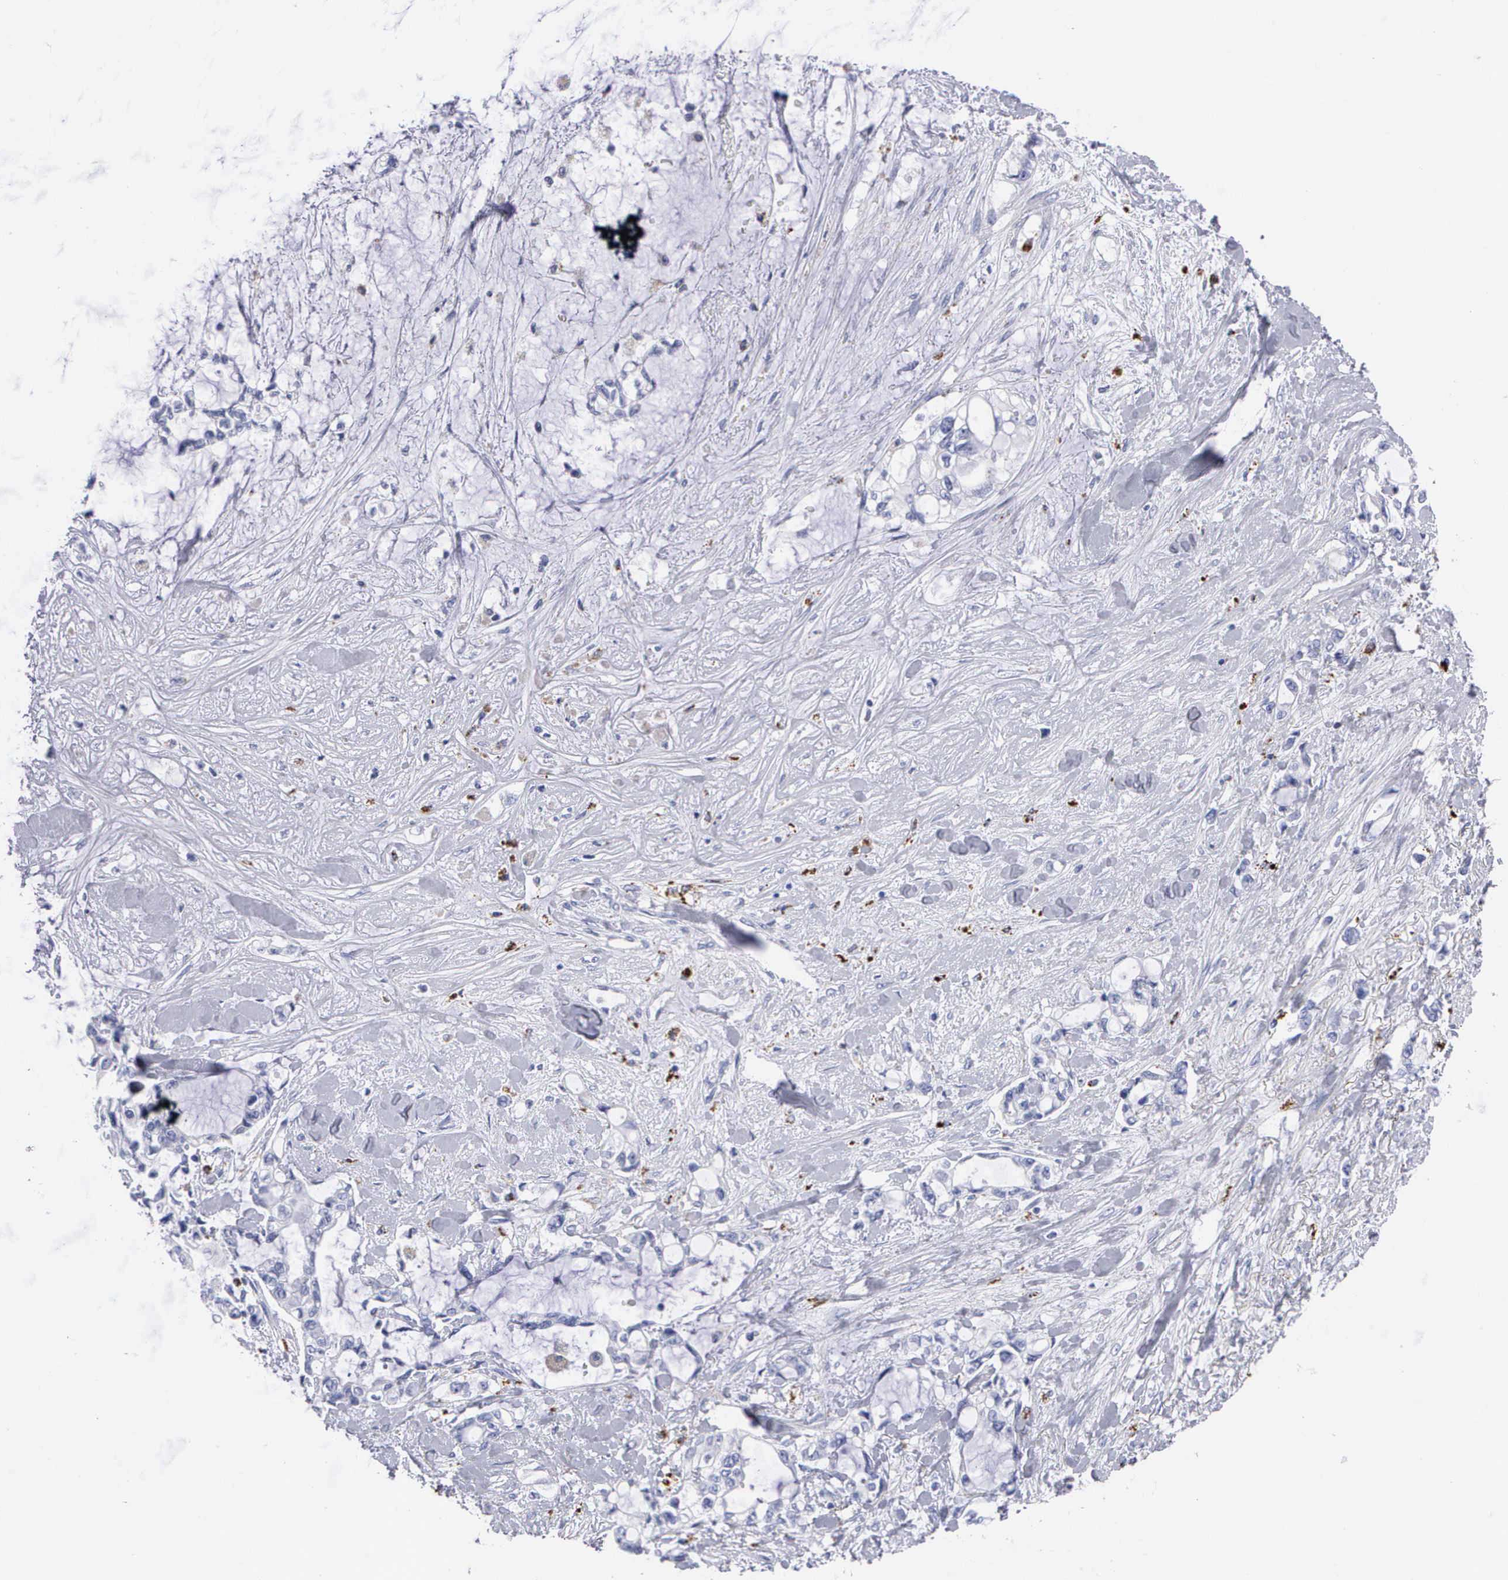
{"staining": {"intensity": "negative", "quantity": "none", "location": "none"}, "tissue": "pancreatic cancer", "cell_type": "Tumor cells", "image_type": "cancer", "snomed": [{"axis": "morphology", "description": "Adenocarcinoma, NOS"}, {"axis": "topography", "description": "Pancreas"}], "caption": "There is no significant positivity in tumor cells of pancreatic cancer.", "gene": "CTSL", "patient": {"sex": "female", "age": 70}}